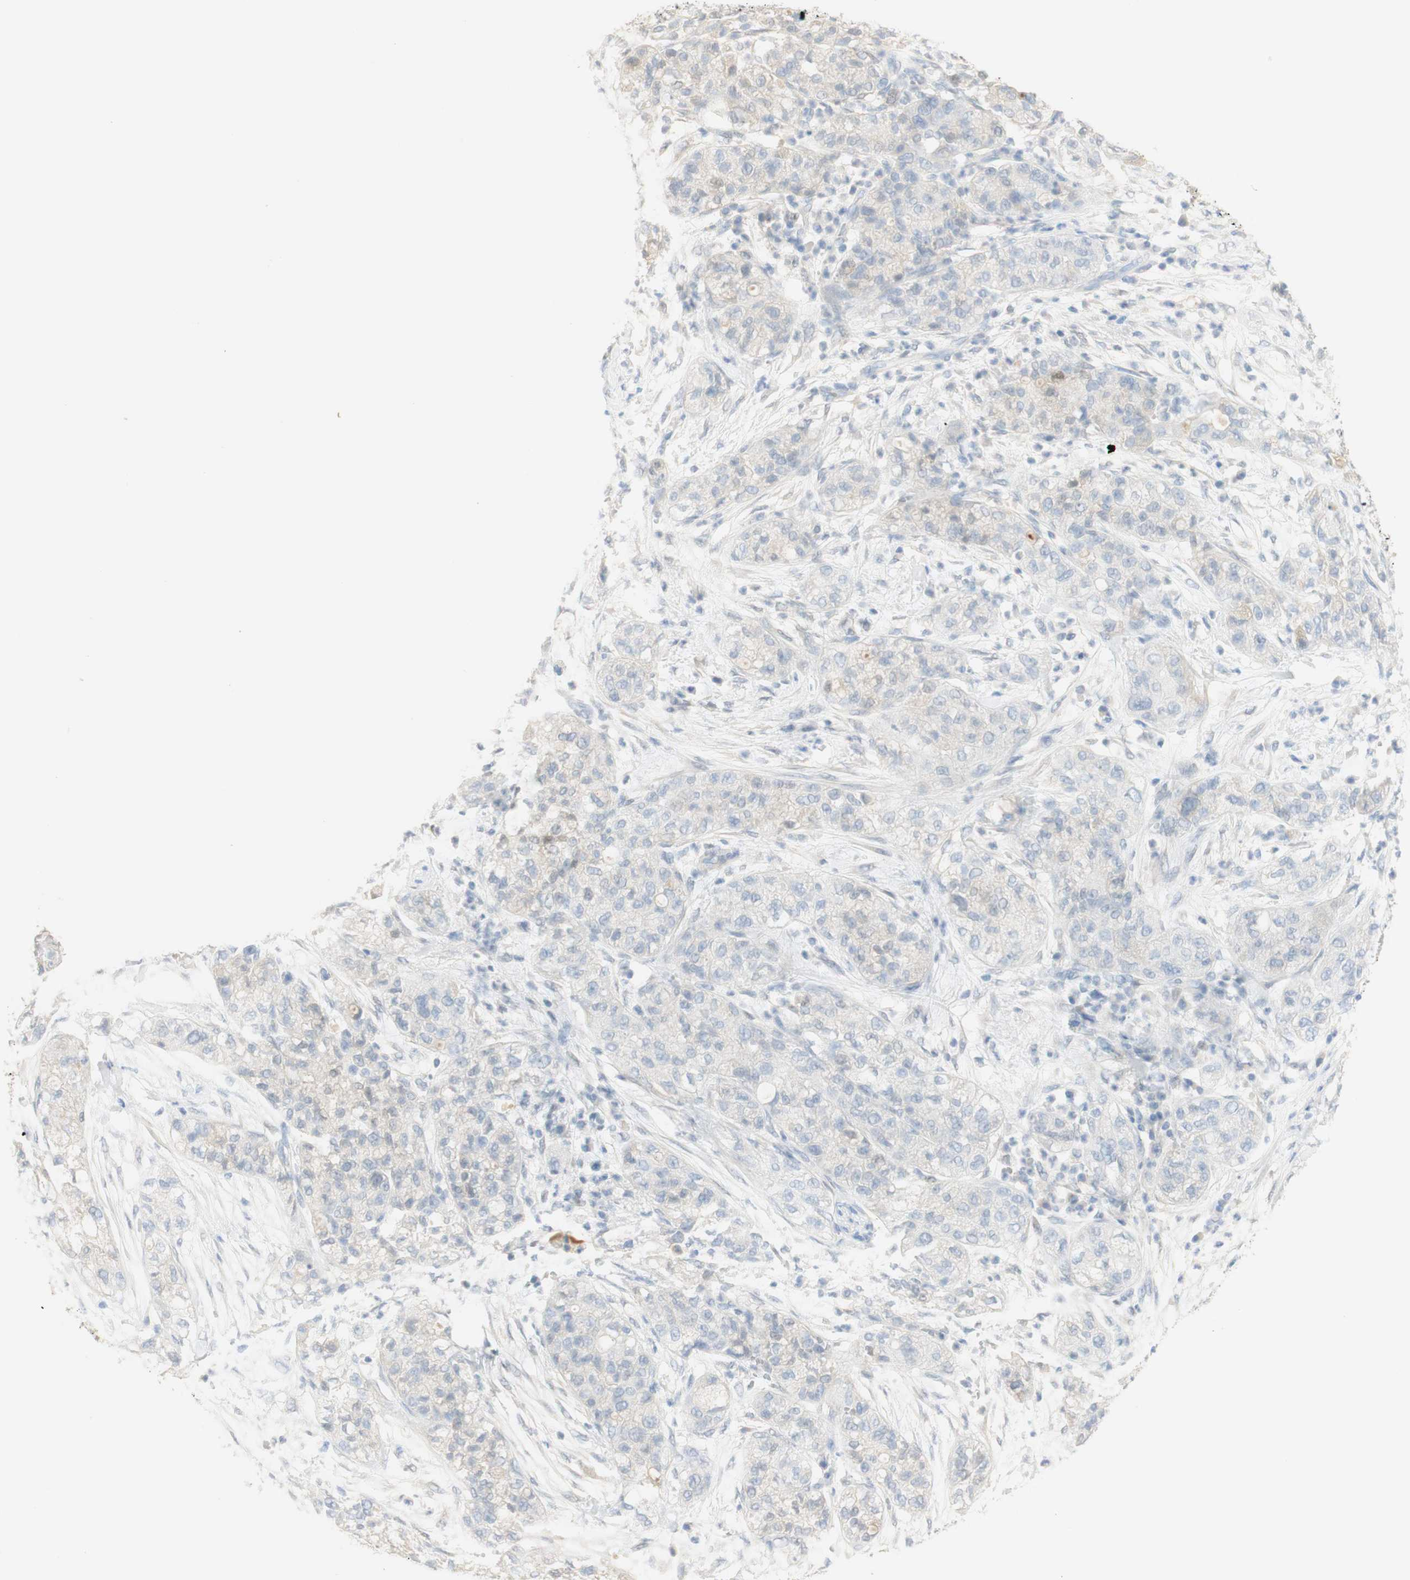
{"staining": {"intensity": "negative", "quantity": "none", "location": "none"}, "tissue": "pancreatic cancer", "cell_type": "Tumor cells", "image_type": "cancer", "snomed": [{"axis": "morphology", "description": "Adenocarcinoma, NOS"}, {"axis": "topography", "description": "Pancreas"}], "caption": "High magnification brightfield microscopy of pancreatic adenocarcinoma stained with DAB (brown) and counterstained with hematoxylin (blue): tumor cells show no significant staining. Brightfield microscopy of immunohistochemistry stained with DAB (brown) and hematoxylin (blue), captured at high magnification.", "gene": "SELENBP1", "patient": {"sex": "female", "age": 78}}